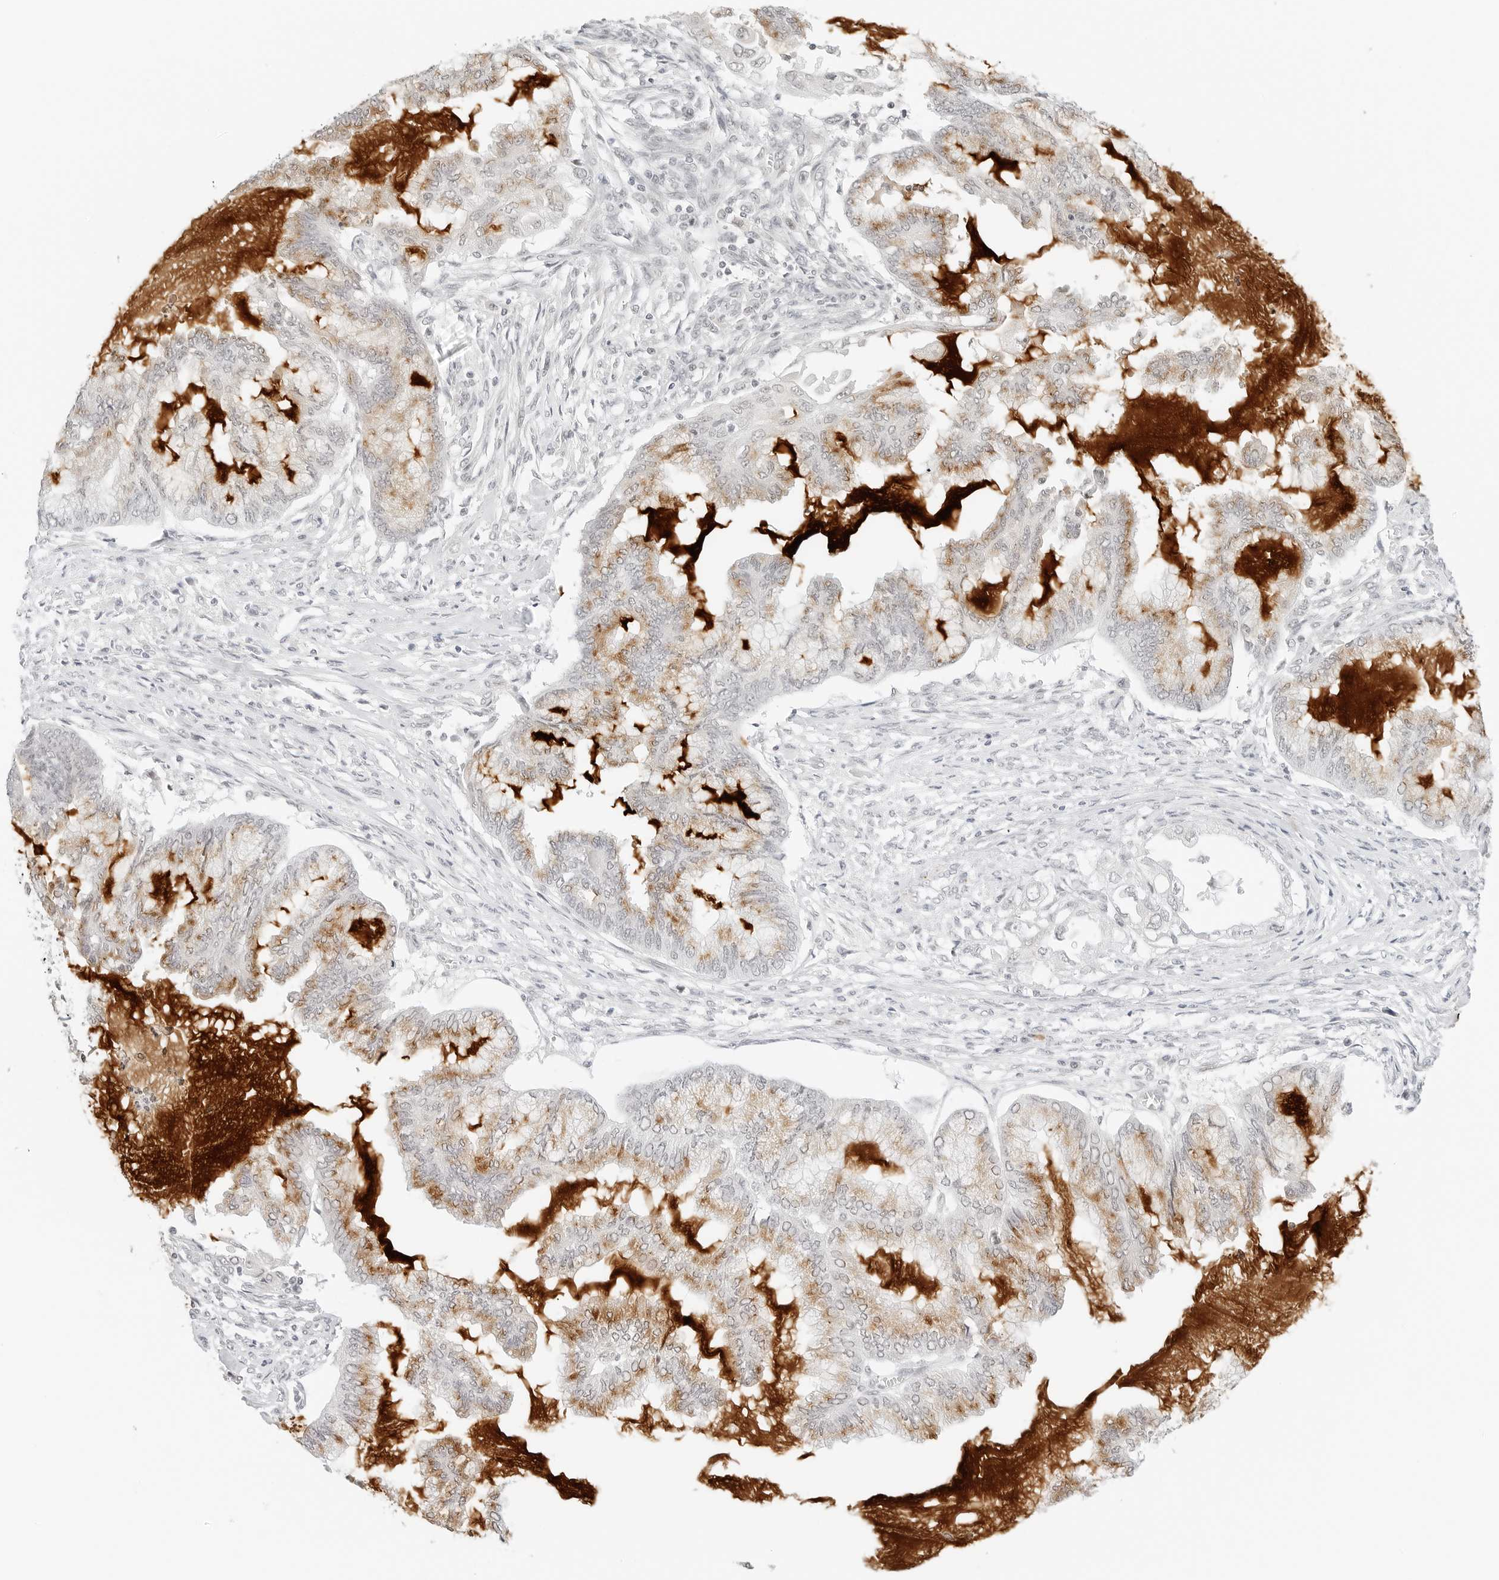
{"staining": {"intensity": "moderate", "quantity": "25%-75%", "location": "cytoplasmic/membranous"}, "tissue": "endometrial cancer", "cell_type": "Tumor cells", "image_type": "cancer", "snomed": [{"axis": "morphology", "description": "Adenocarcinoma, NOS"}, {"axis": "topography", "description": "Endometrium"}], "caption": "Immunohistochemical staining of endometrial cancer shows medium levels of moderate cytoplasmic/membranous expression in about 25%-75% of tumor cells. The protein of interest is shown in brown color, while the nuclei are stained blue.", "gene": "NEO1", "patient": {"sex": "female", "age": 86}}